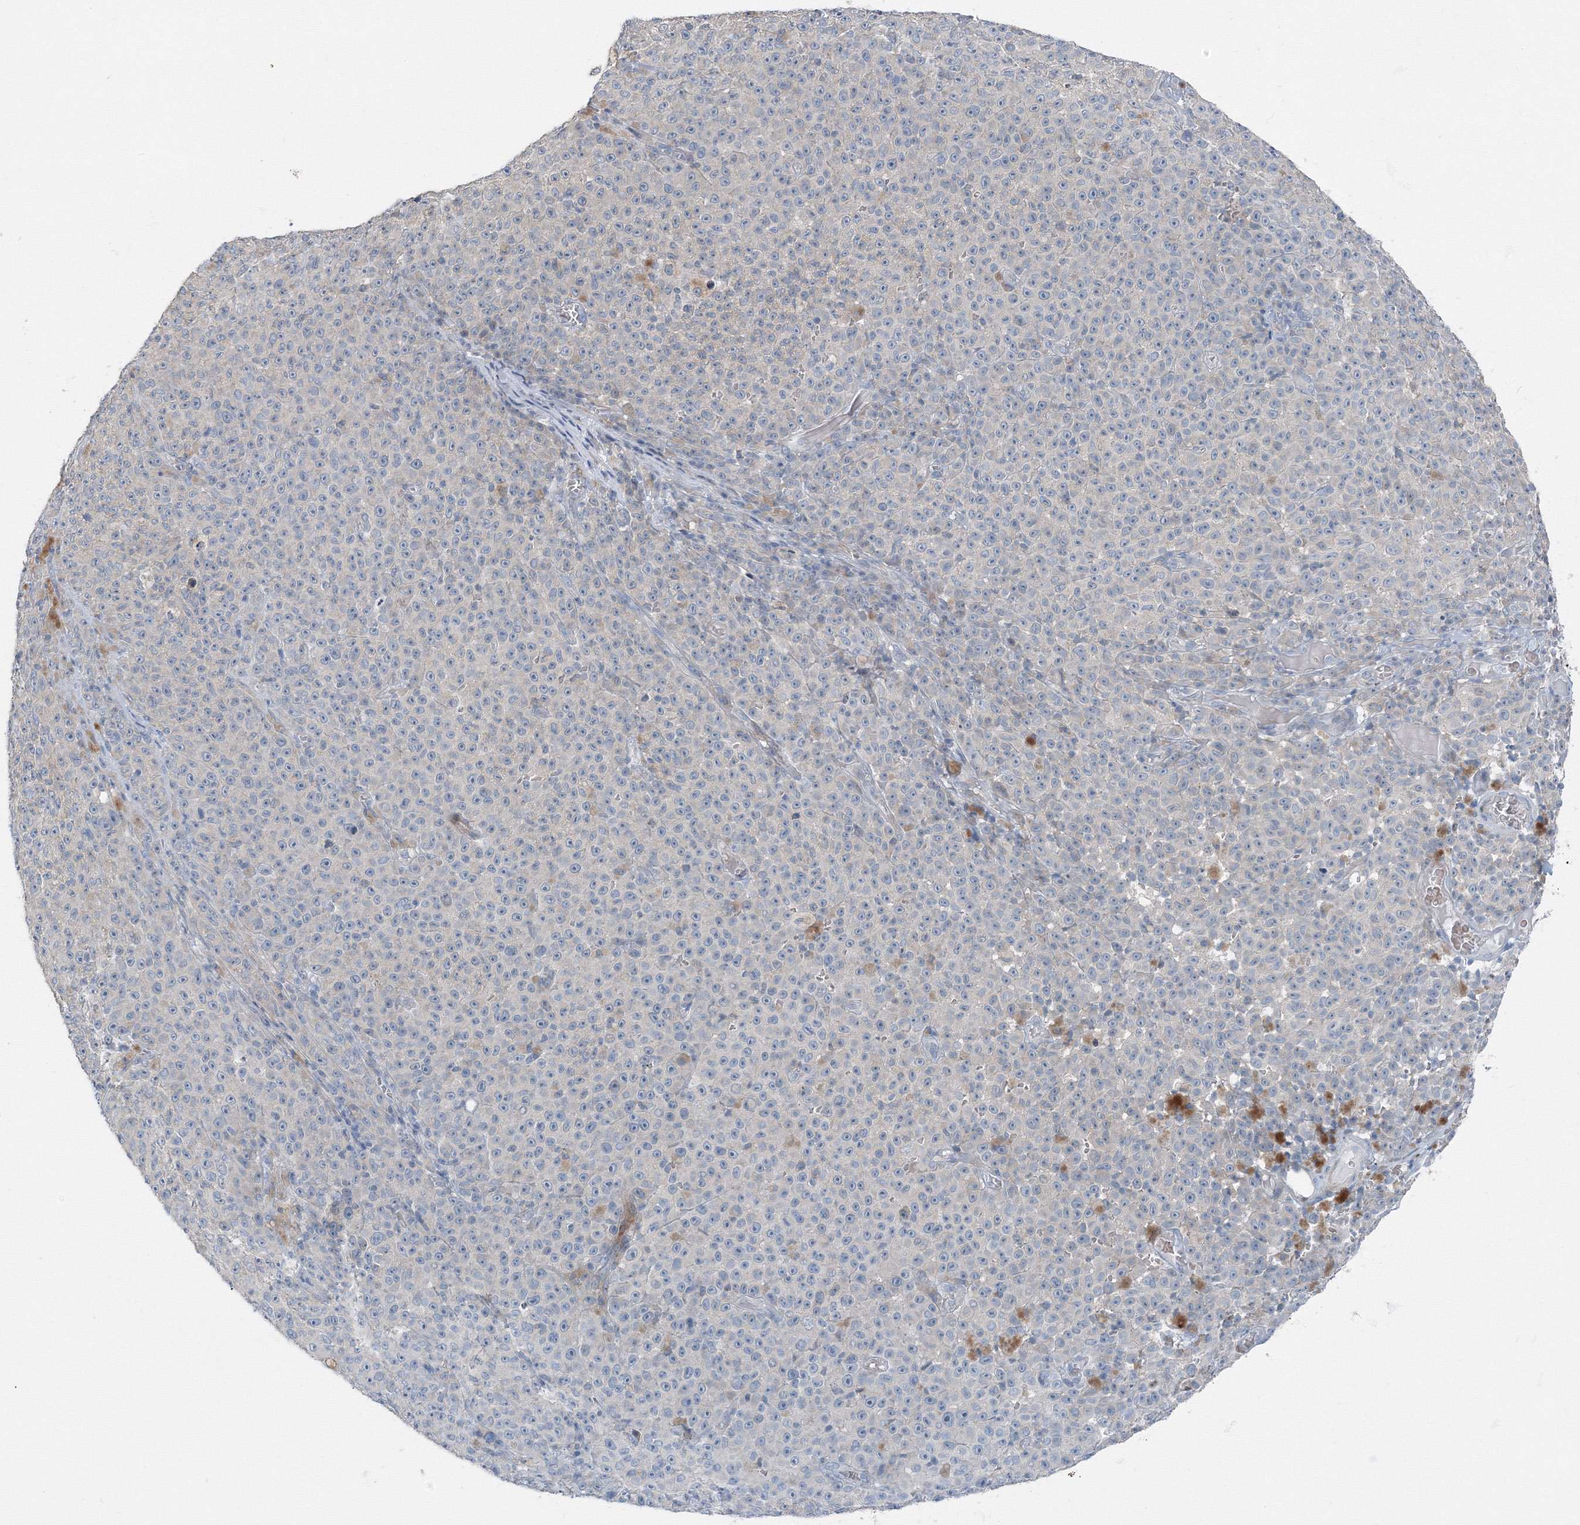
{"staining": {"intensity": "negative", "quantity": "none", "location": "none"}, "tissue": "melanoma", "cell_type": "Tumor cells", "image_type": "cancer", "snomed": [{"axis": "morphology", "description": "Malignant melanoma, NOS"}, {"axis": "topography", "description": "Skin"}], "caption": "This is an immunohistochemistry (IHC) micrograph of malignant melanoma. There is no staining in tumor cells.", "gene": "AASDH", "patient": {"sex": "female", "age": 82}}